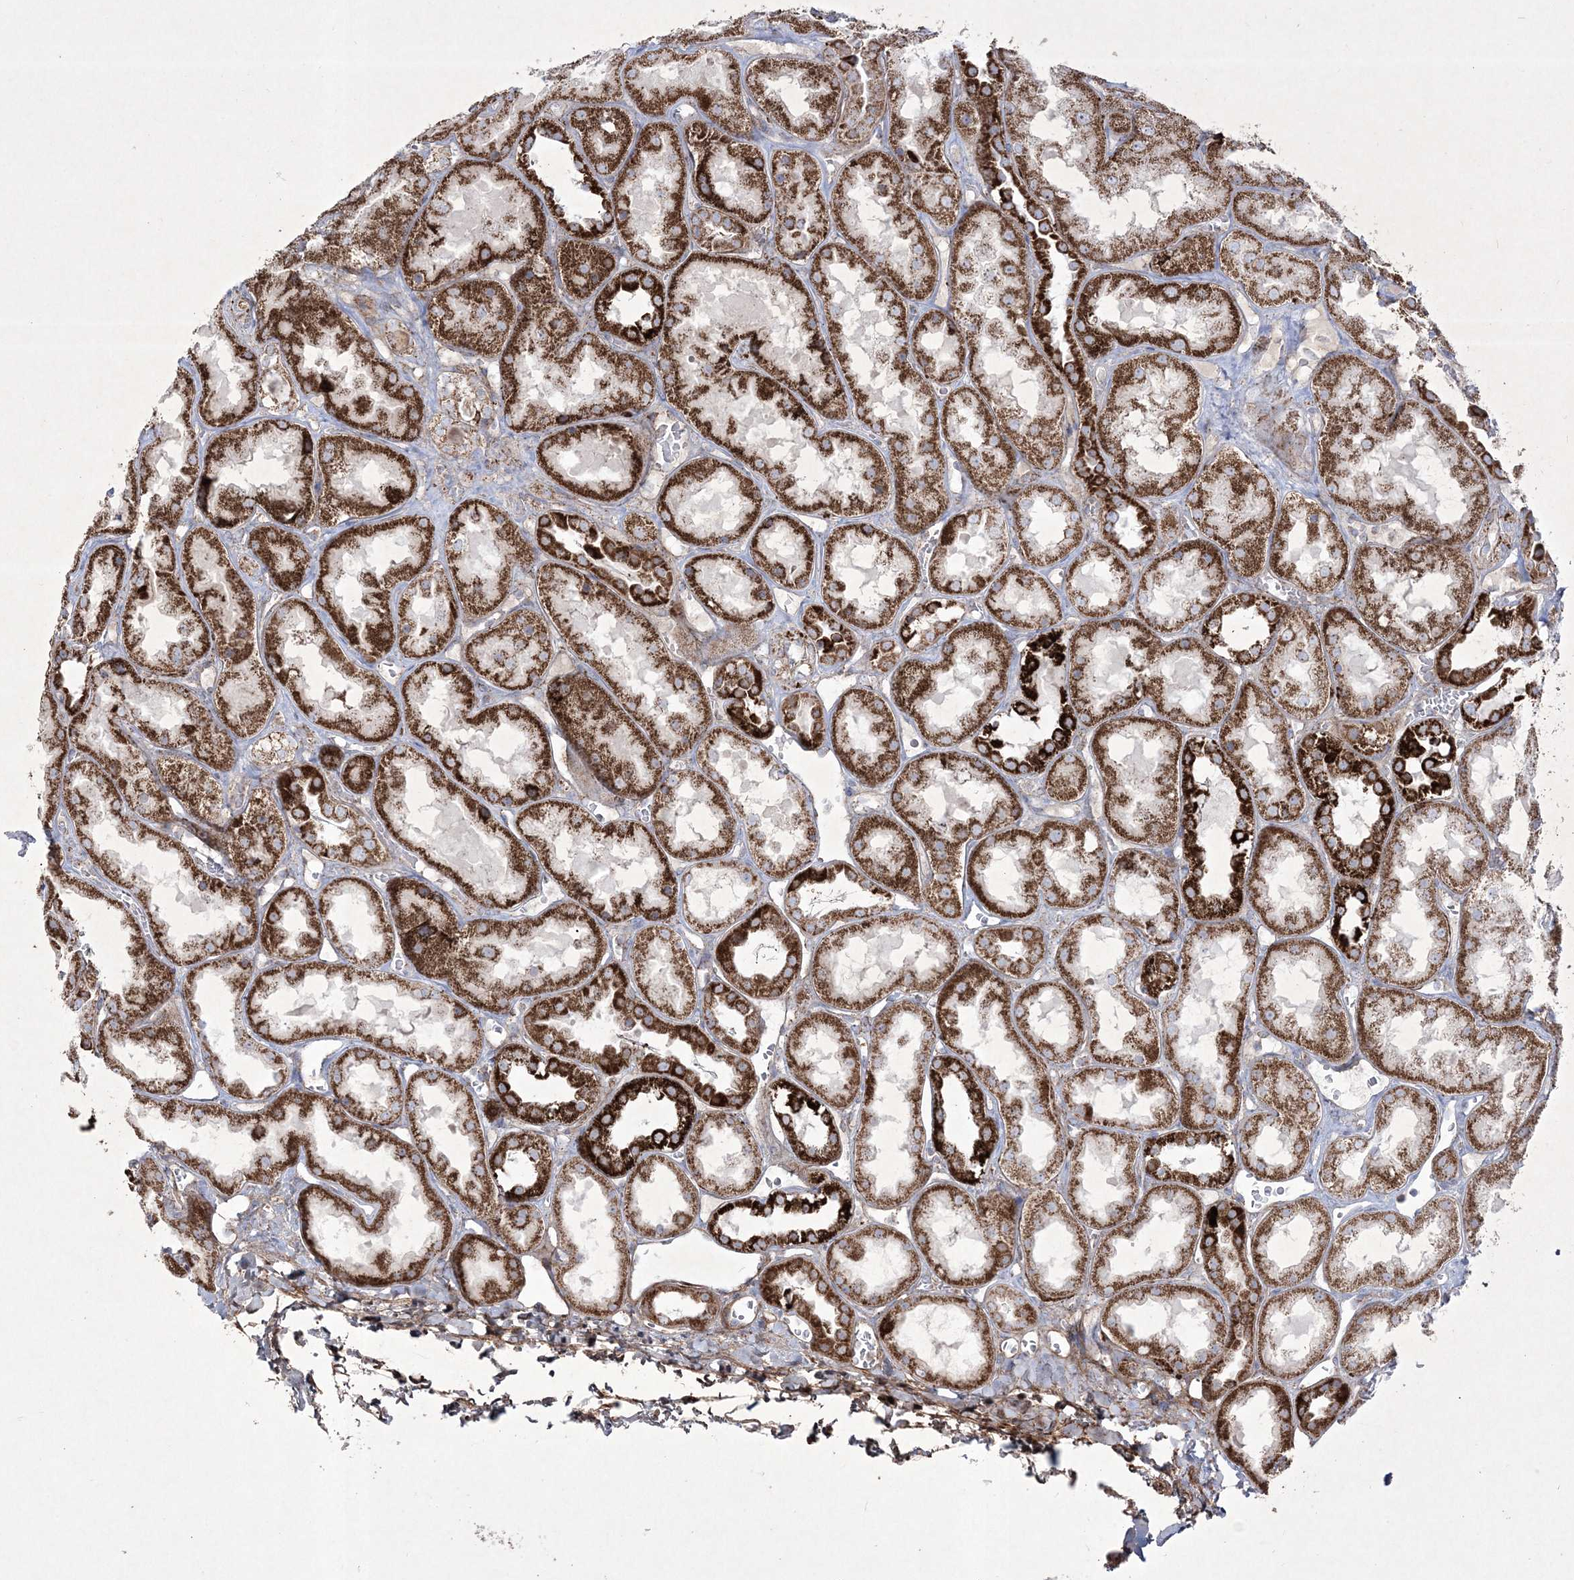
{"staining": {"intensity": "moderate", "quantity": "25%-75%", "location": "cytoplasmic/membranous"}, "tissue": "kidney", "cell_type": "Cells in glomeruli", "image_type": "normal", "snomed": [{"axis": "morphology", "description": "Normal tissue, NOS"}, {"axis": "topography", "description": "Kidney"}], "caption": "DAB immunohistochemical staining of benign kidney demonstrates moderate cytoplasmic/membranous protein positivity in about 25%-75% of cells in glomeruli.", "gene": "RICTOR", "patient": {"sex": "male", "age": 70}}